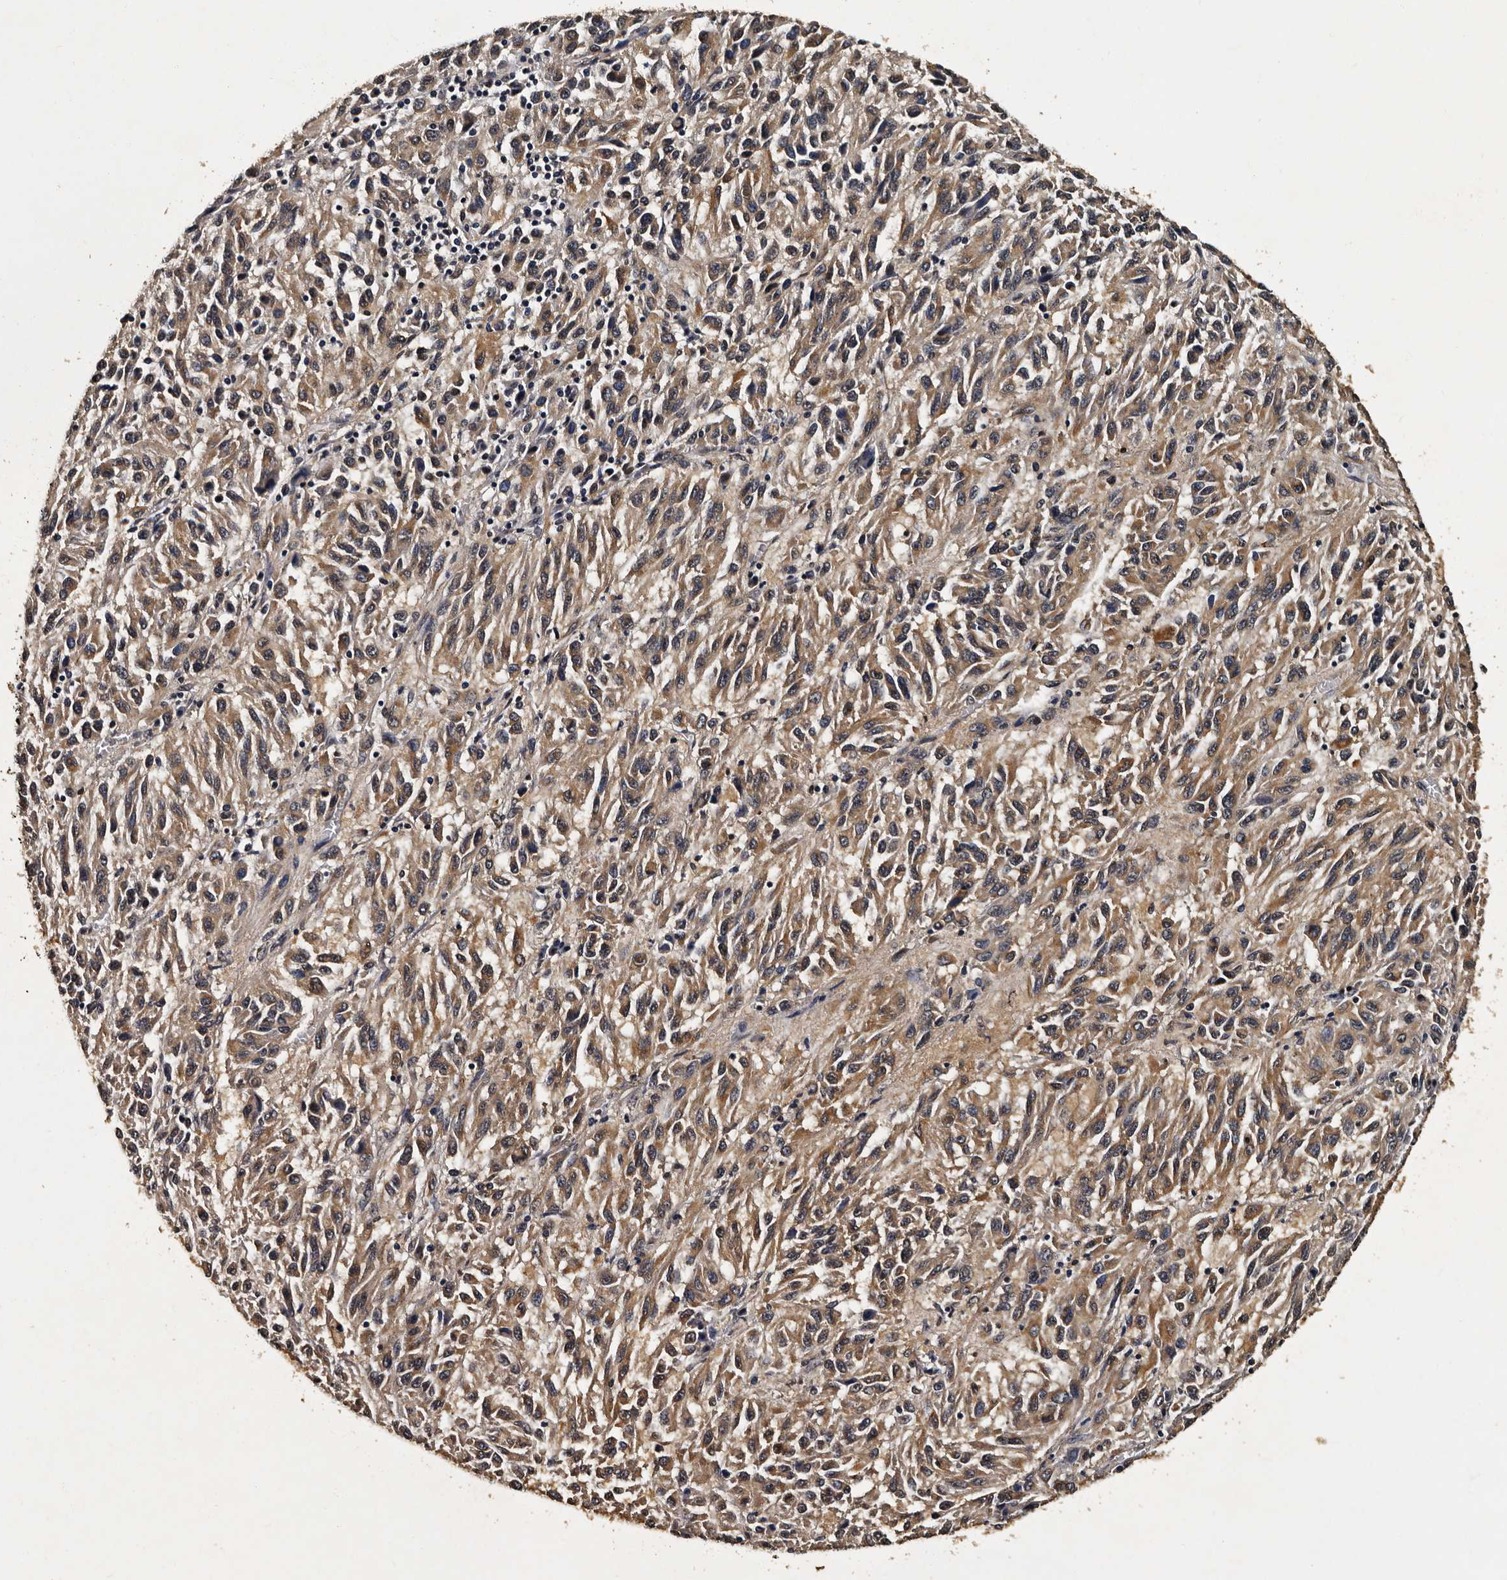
{"staining": {"intensity": "moderate", "quantity": ">75%", "location": "cytoplasmic/membranous"}, "tissue": "melanoma", "cell_type": "Tumor cells", "image_type": "cancer", "snomed": [{"axis": "morphology", "description": "Malignant melanoma, Metastatic site"}, {"axis": "topography", "description": "Lung"}], "caption": "Human melanoma stained with a protein marker exhibits moderate staining in tumor cells.", "gene": "CPNE3", "patient": {"sex": "male", "age": 64}}